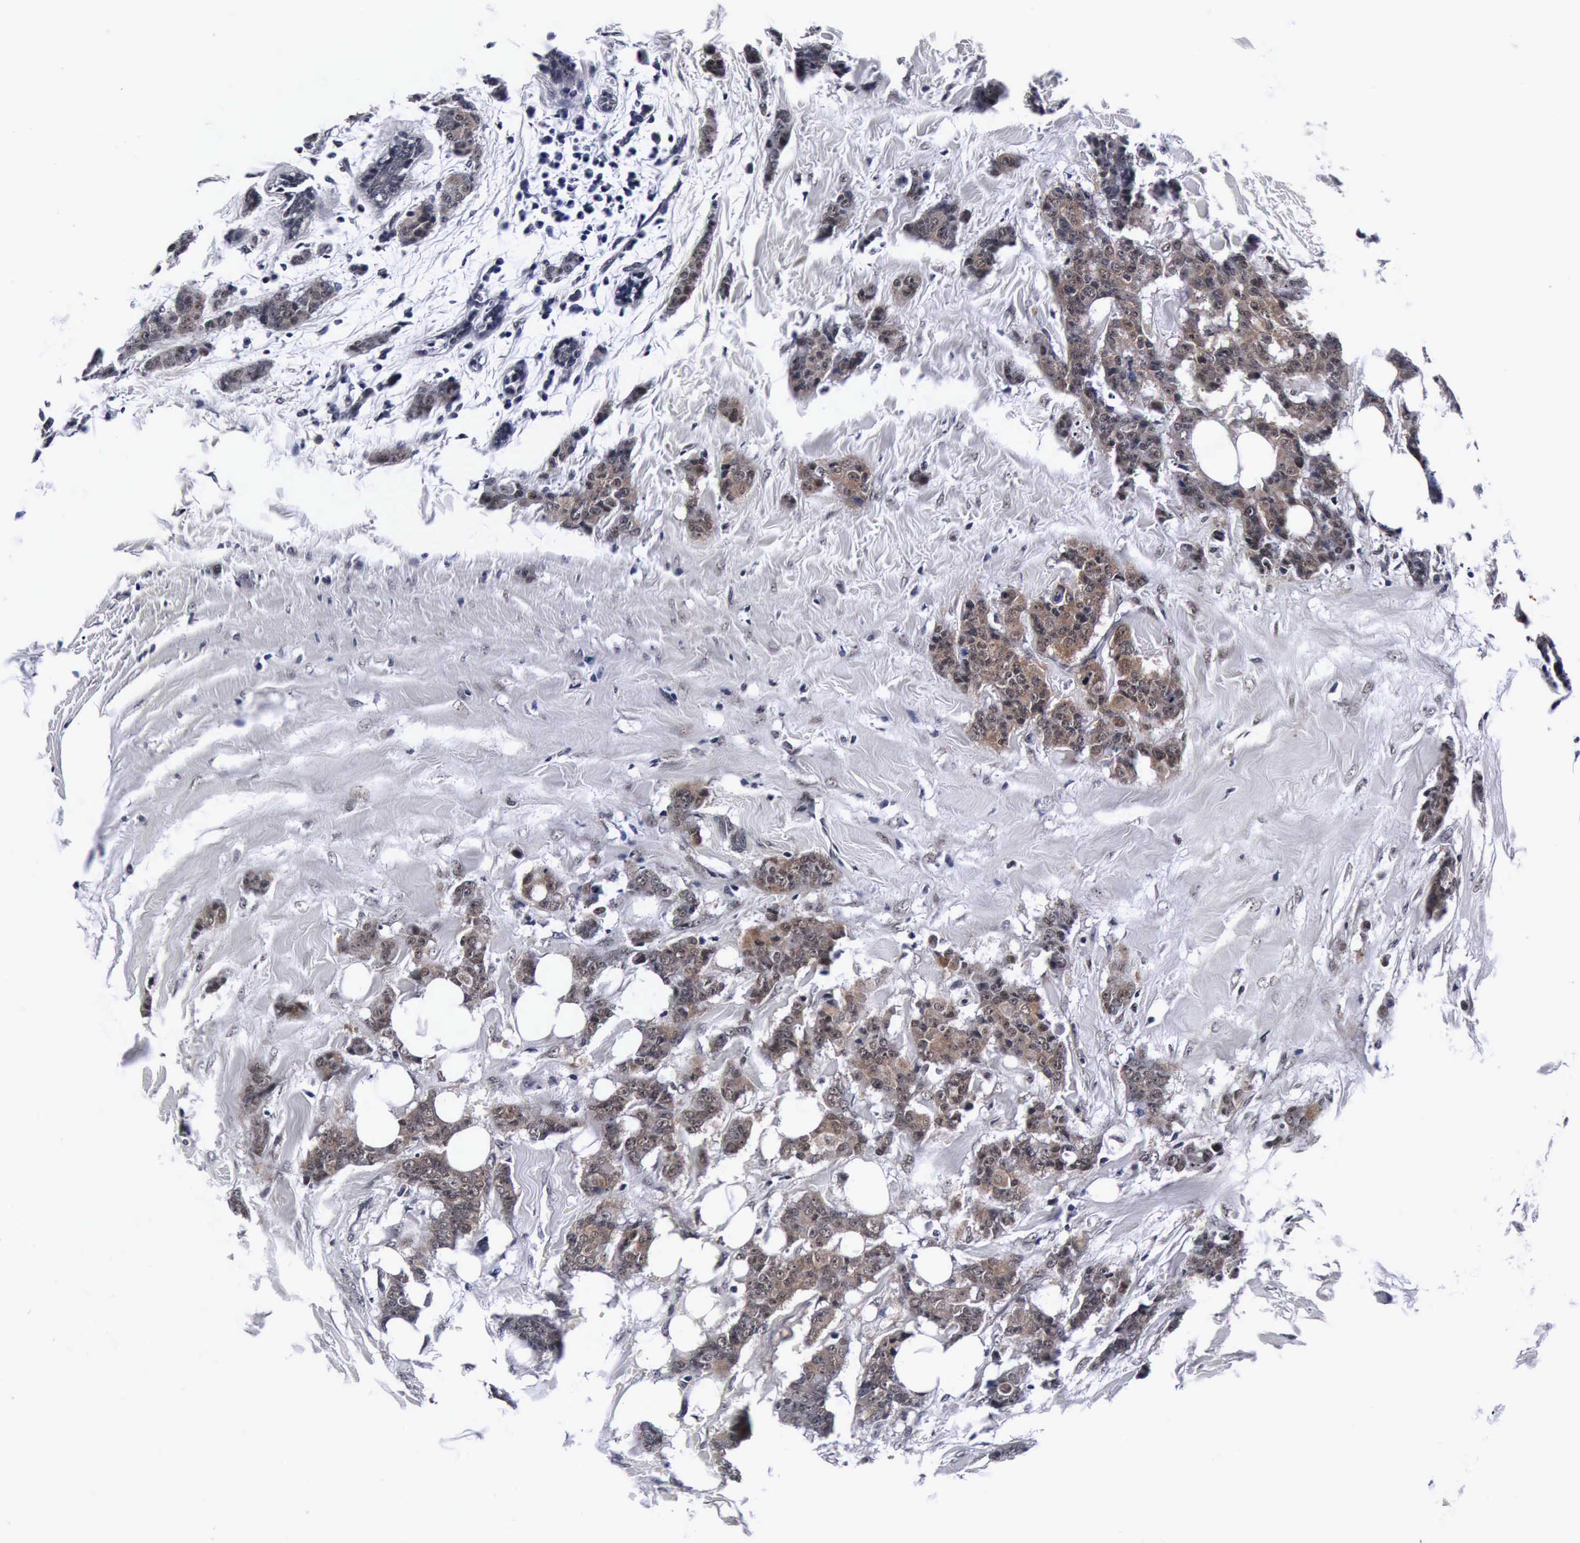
{"staining": {"intensity": "moderate", "quantity": ">75%", "location": "cytoplasmic/membranous"}, "tissue": "breast cancer", "cell_type": "Tumor cells", "image_type": "cancer", "snomed": [{"axis": "morphology", "description": "Duct carcinoma"}, {"axis": "topography", "description": "Breast"}], "caption": "A high-resolution micrograph shows immunohistochemistry staining of breast cancer (intraductal carcinoma), which exhibits moderate cytoplasmic/membranous expression in about >75% of tumor cells.", "gene": "UBC", "patient": {"sex": "female", "age": 40}}